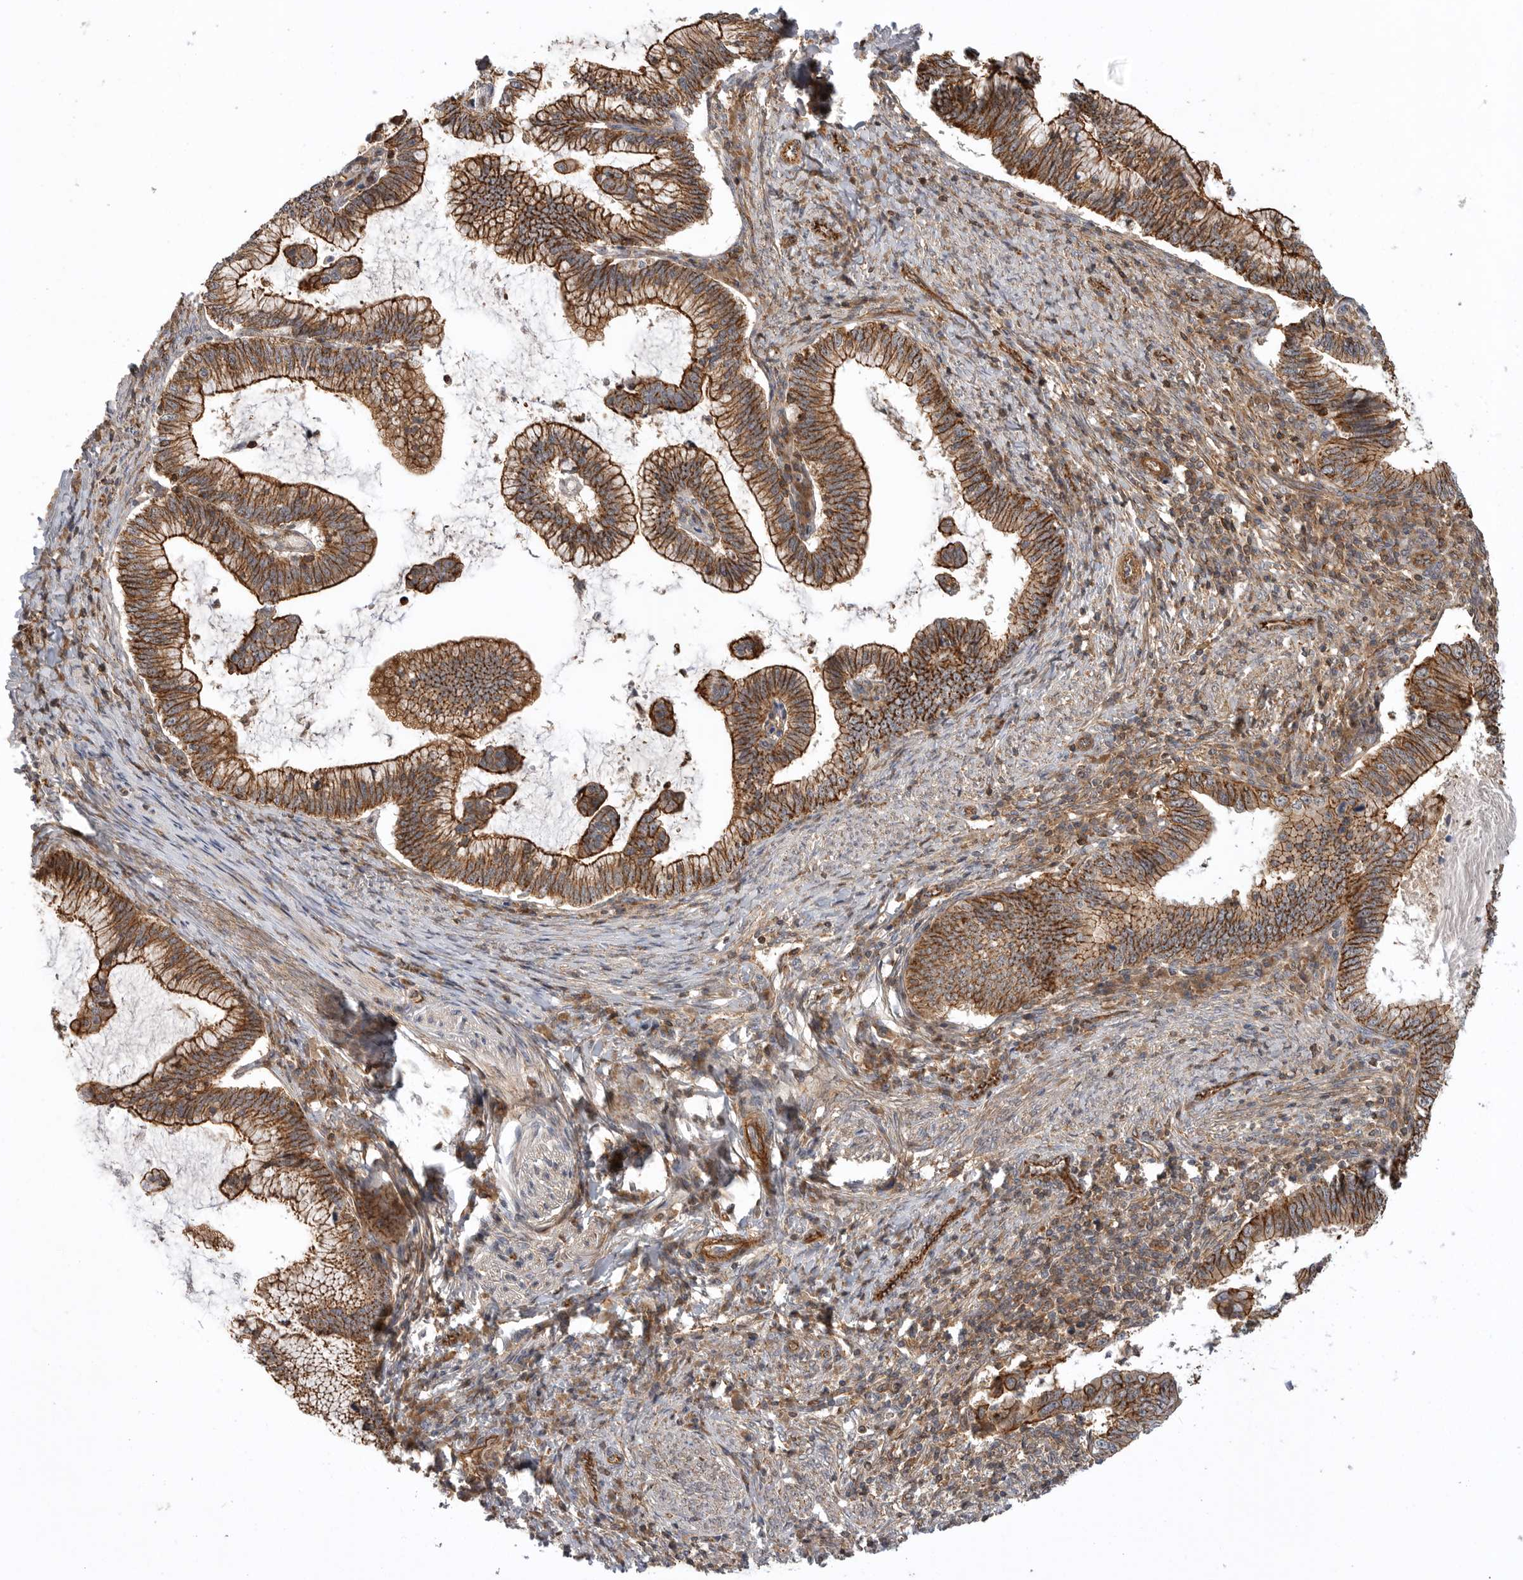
{"staining": {"intensity": "strong", "quantity": ">75%", "location": "cytoplasmic/membranous"}, "tissue": "cervical cancer", "cell_type": "Tumor cells", "image_type": "cancer", "snomed": [{"axis": "morphology", "description": "Adenocarcinoma, NOS"}, {"axis": "topography", "description": "Cervix"}], "caption": "A brown stain highlights strong cytoplasmic/membranous expression of a protein in cervical cancer tumor cells.", "gene": "GPATCH2", "patient": {"sex": "female", "age": 36}}